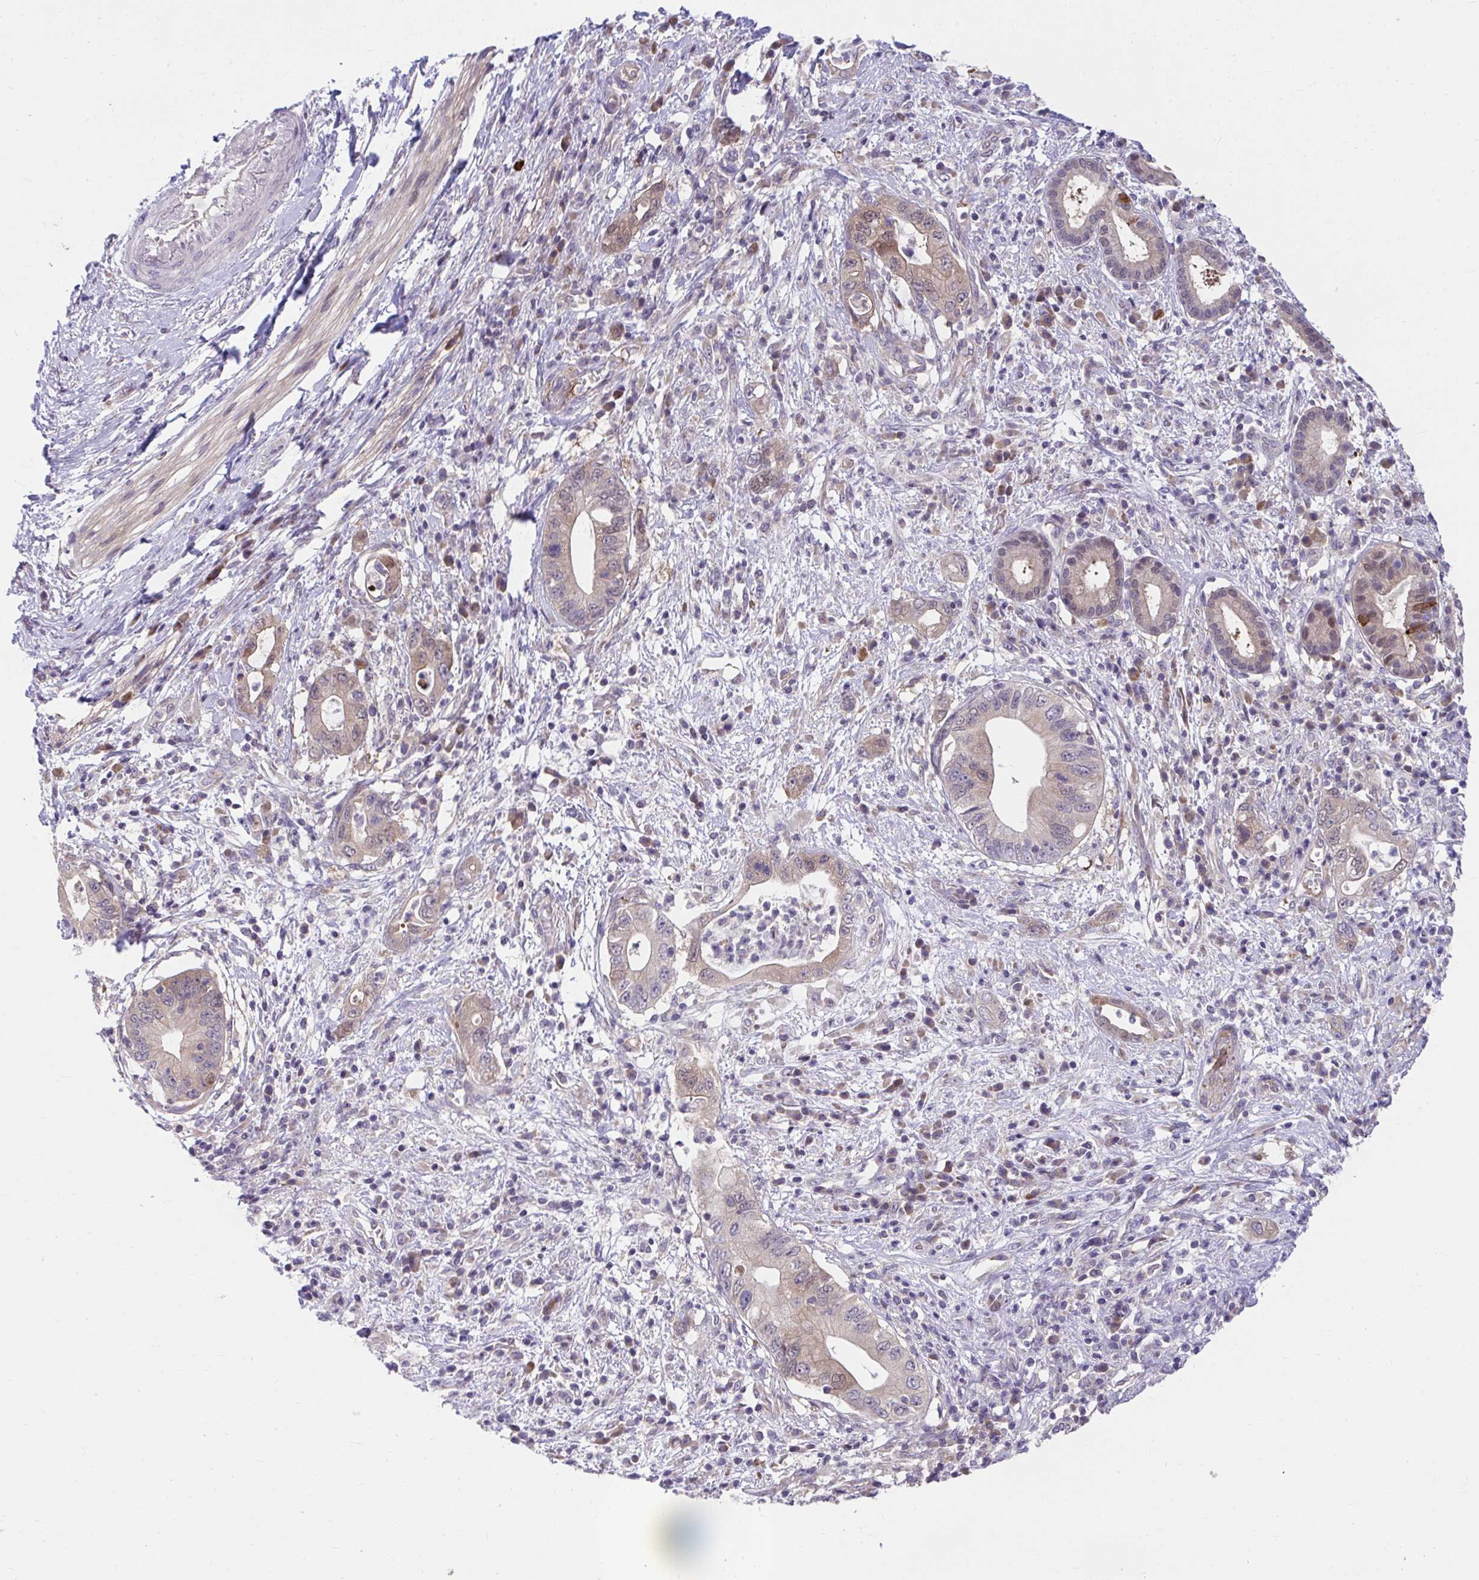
{"staining": {"intensity": "weak", "quantity": "25%-75%", "location": "cytoplasmic/membranous"}, "tissue": "pancreatic cancer", "cell_type": "Tumor cells", "image_type": "cancer", "snomed": [{"axis": "morphology", "description": "Adenocarcinoma, NOS"}, {"axis": "topography", "description": "Pancreas"}], "caption": "Human pancreatic cancer (adenocarcinoma) stained with a protein marker displays weak staining in tumor cells.", "gene": "PCDHB7", "patient": {"sex": "female", "age": 72}}